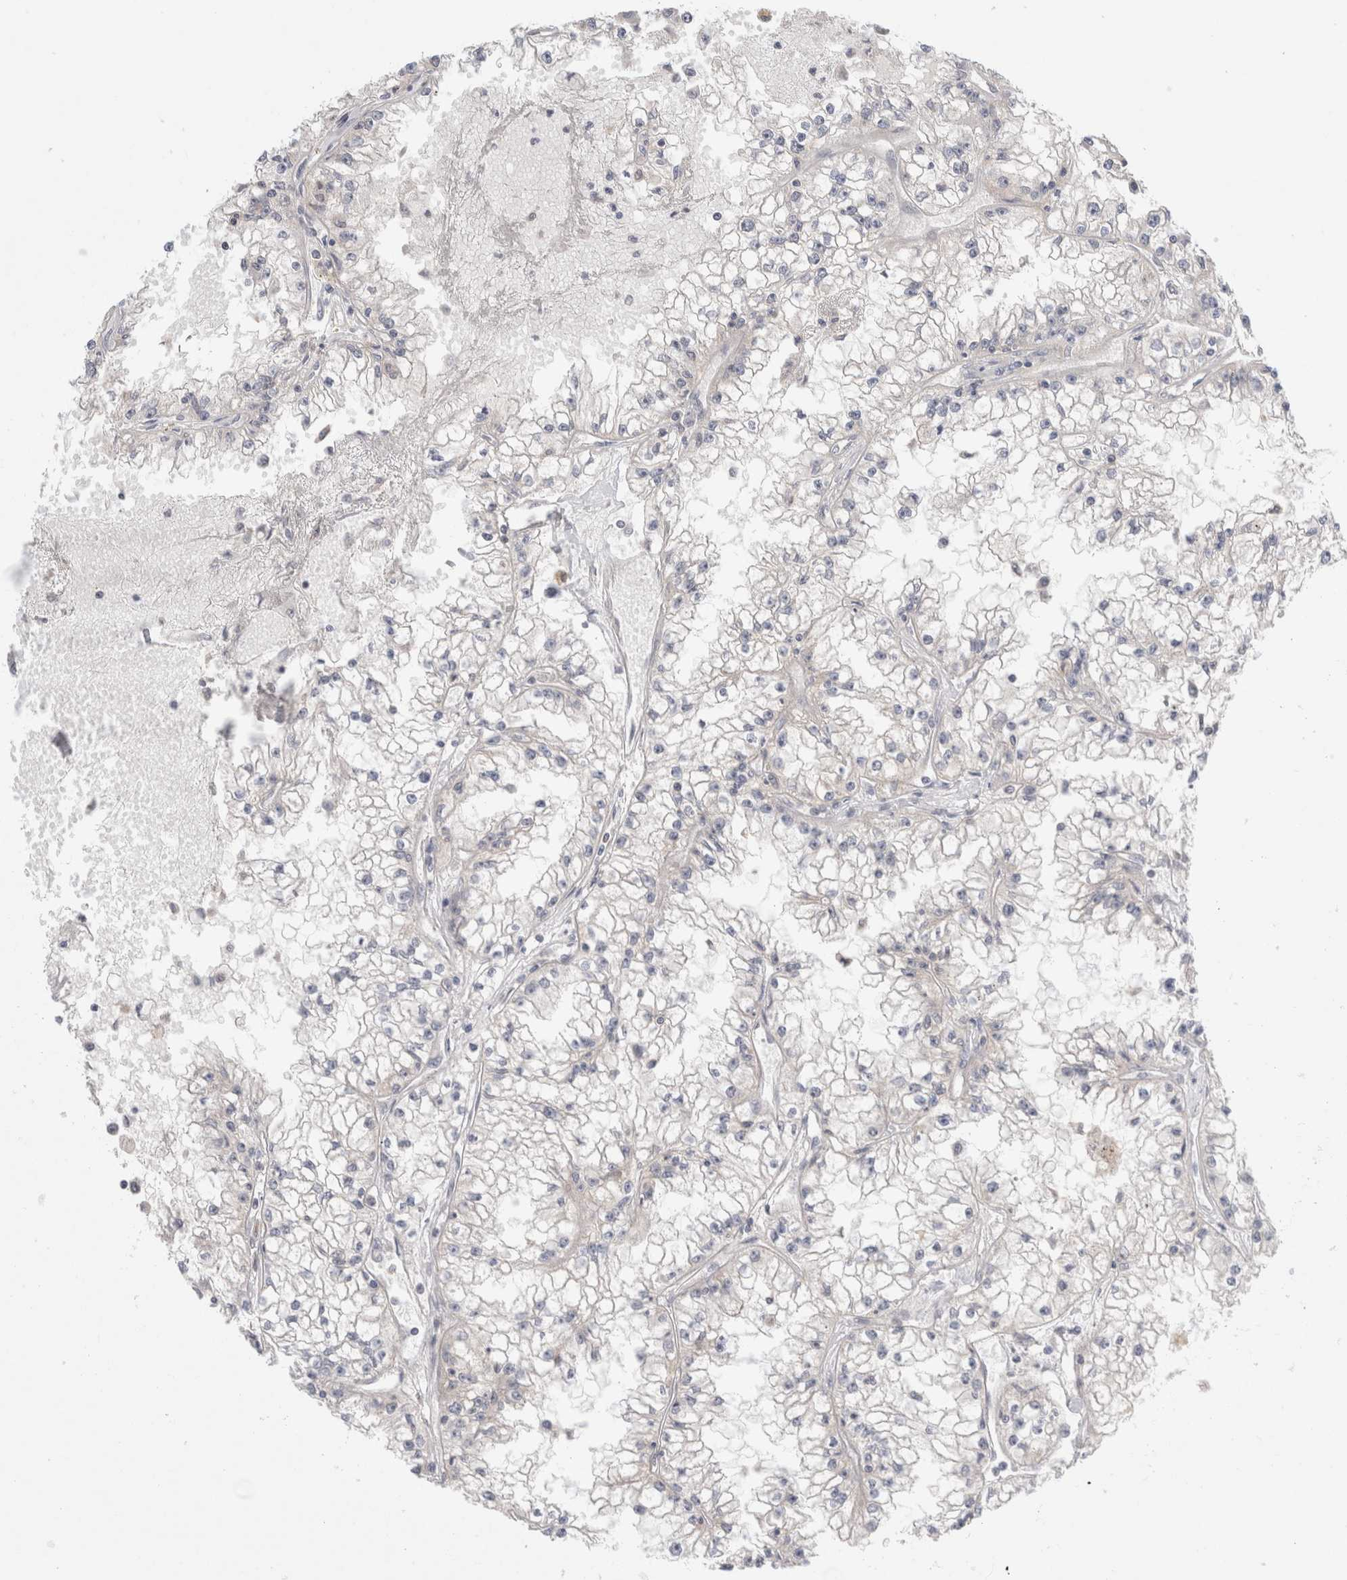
{"staining": {"intensity": "negative", "quantity": "none", "location": "none"}, "tissue": "renal cancer", "cell_type": "Tumor cells", "image_type": "cancer", "snomed": [{"axis": "morphology", "description": "Adenocarcinoma, NOS"}, {"axis": "topography", "description": "Kidney"}], "caption": "There is no significant expression in tumor cells of adenocarcinoma (renal).", "gene": "NFKB1", "patient": {"sex": "male", "age": 56}}